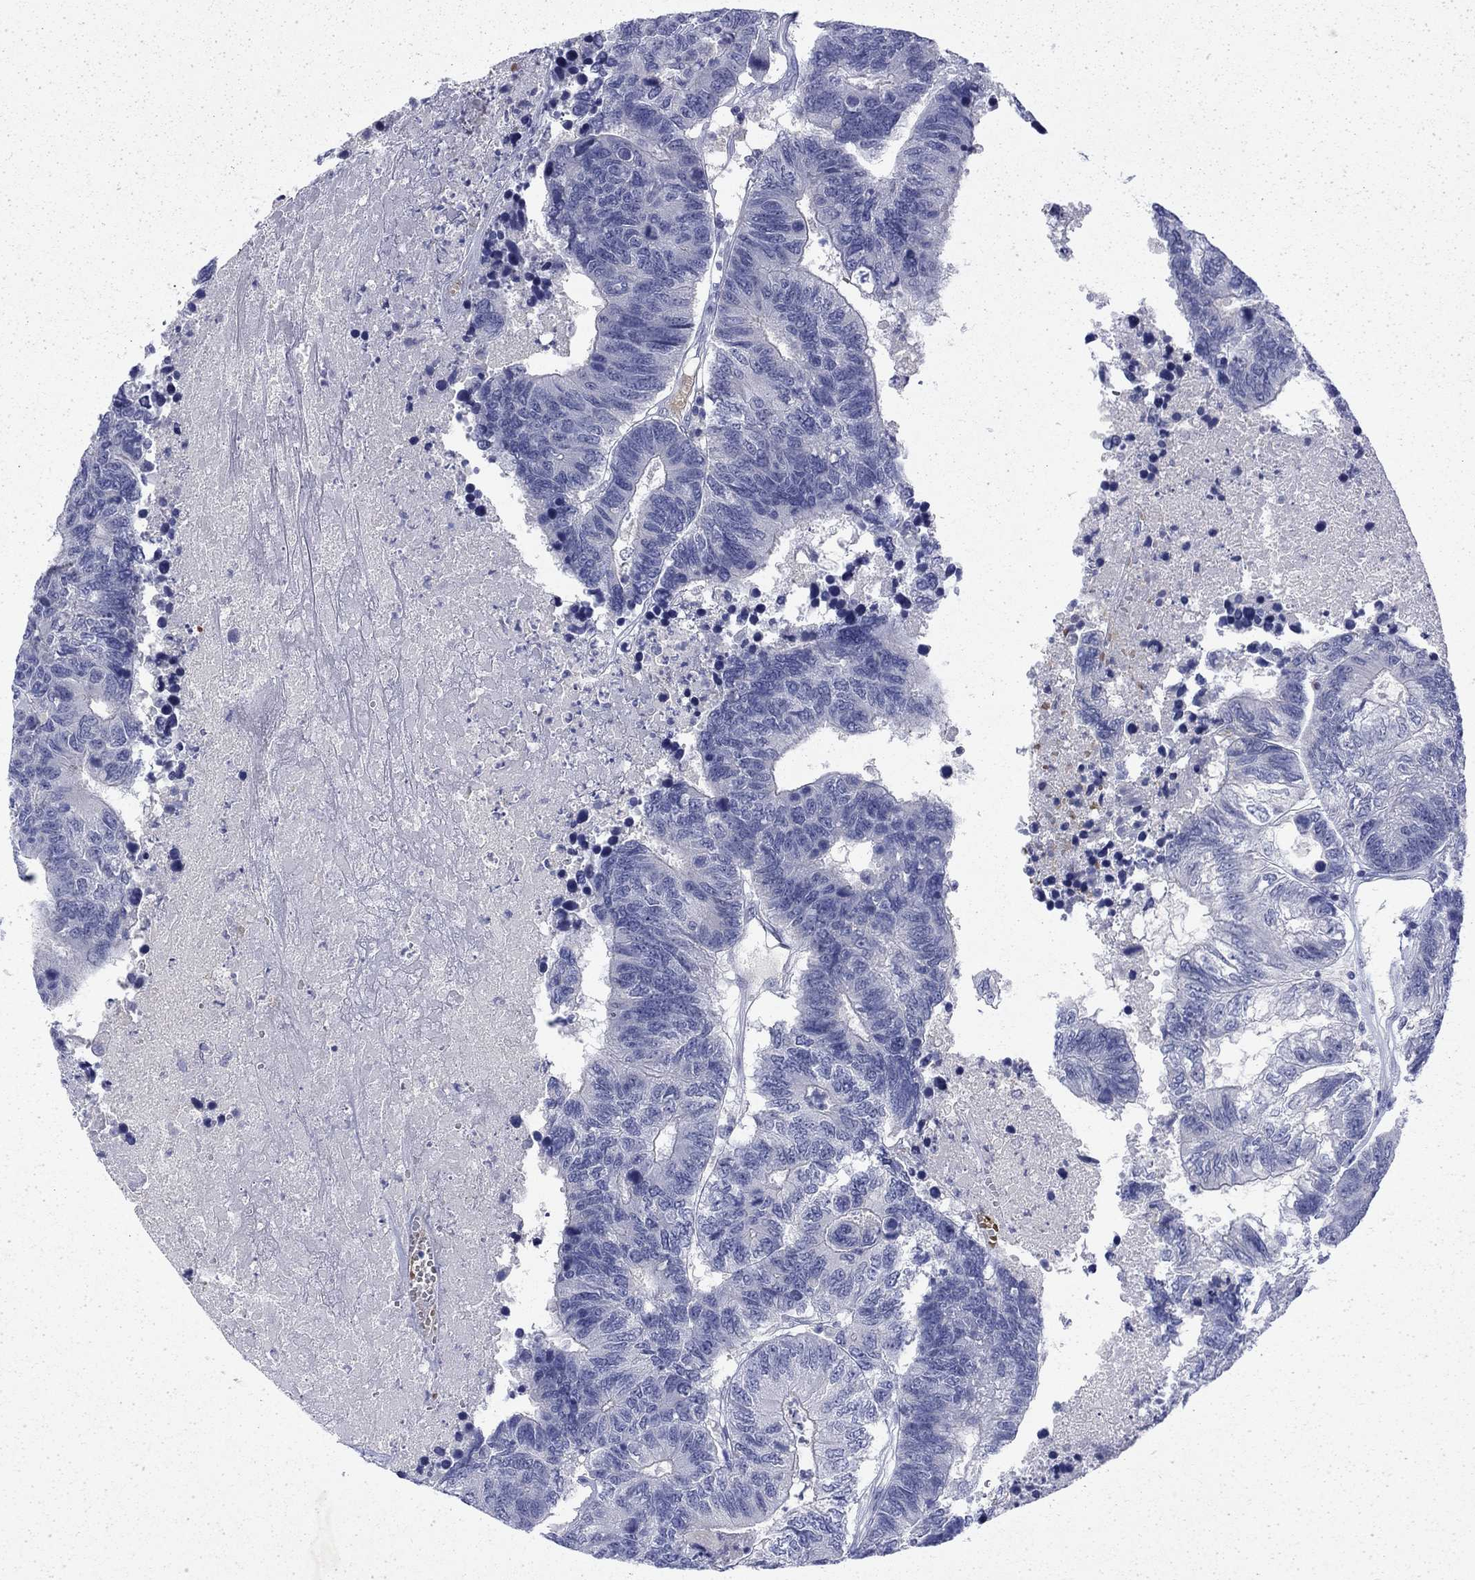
{"staining": {"intensity": "negative", "quantity": "none", "location": "none"}, "tissue": "colorectal cancer", "cell_type": "Tumor cells", "image_type": "cancer", "snomed": [{"axis": "morphology", "description": "Adenocarcinoma, NOS"}, {"axis": "topography", "description": "Colon"}], "caption": "This is a histopathology image of IHC staining of adenocarcinoma (colorectal), which shows no expression in tumor cells.", "gene": "ENPP6", "patient": {"sex": "female", "age": 48}}